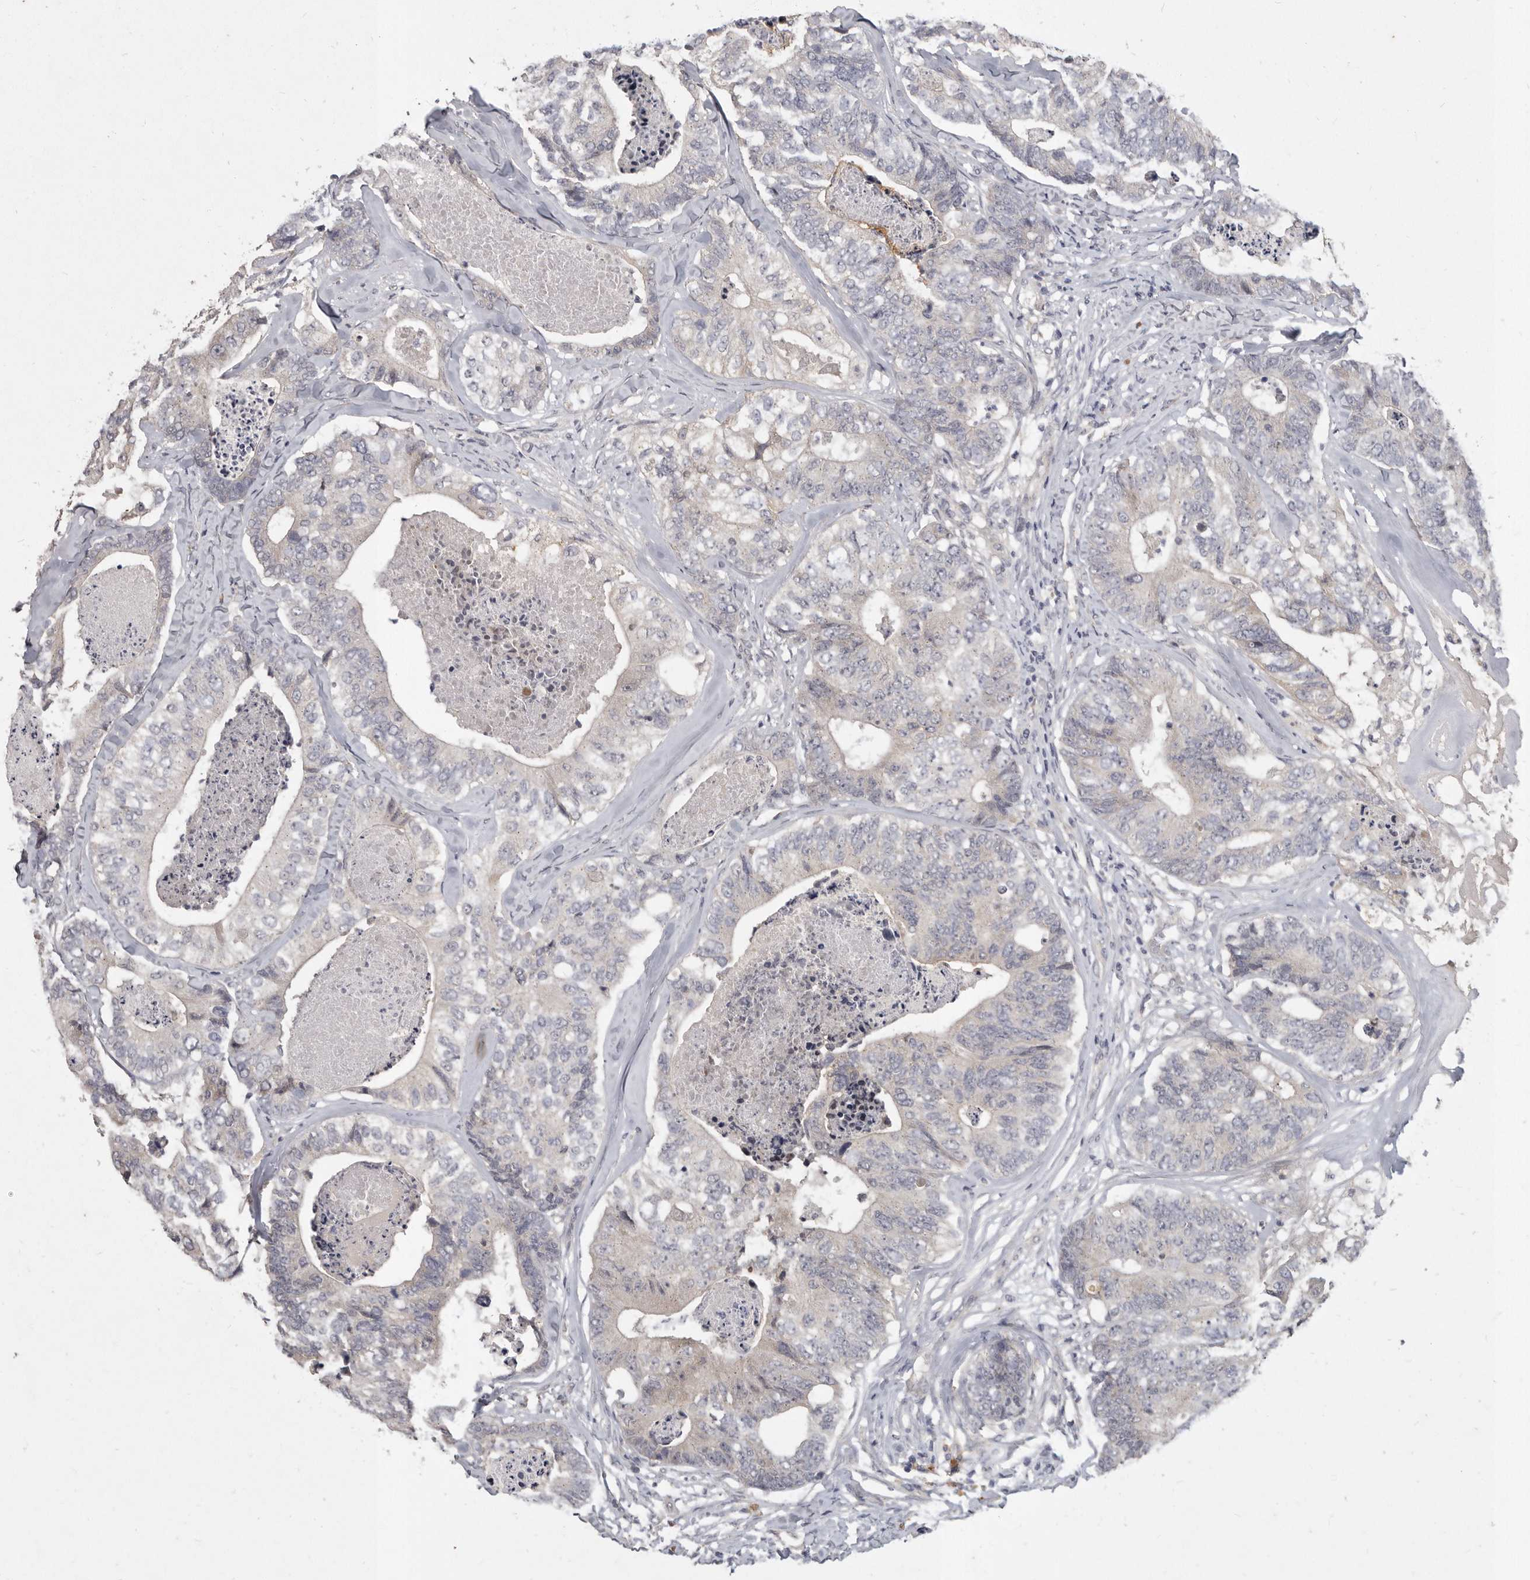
{"staining": {"intensity": "negative", "quantity": "none", "location": "none"}, "tissue": "colorectal cancer", "cell_type": "Tumor cells", "image_type": "cancer", "snomed": [{"axis": "morphology", "description": "Adenocarcinoma, NOS"}, {"axis": "topography", "description": "Colon"}], "caption": "Tumor cells show no significant protein staining in adenocarcinoma (colorectal).", "gene": "SLC22A1", "patient": {"sex": "female", "age": 67}}